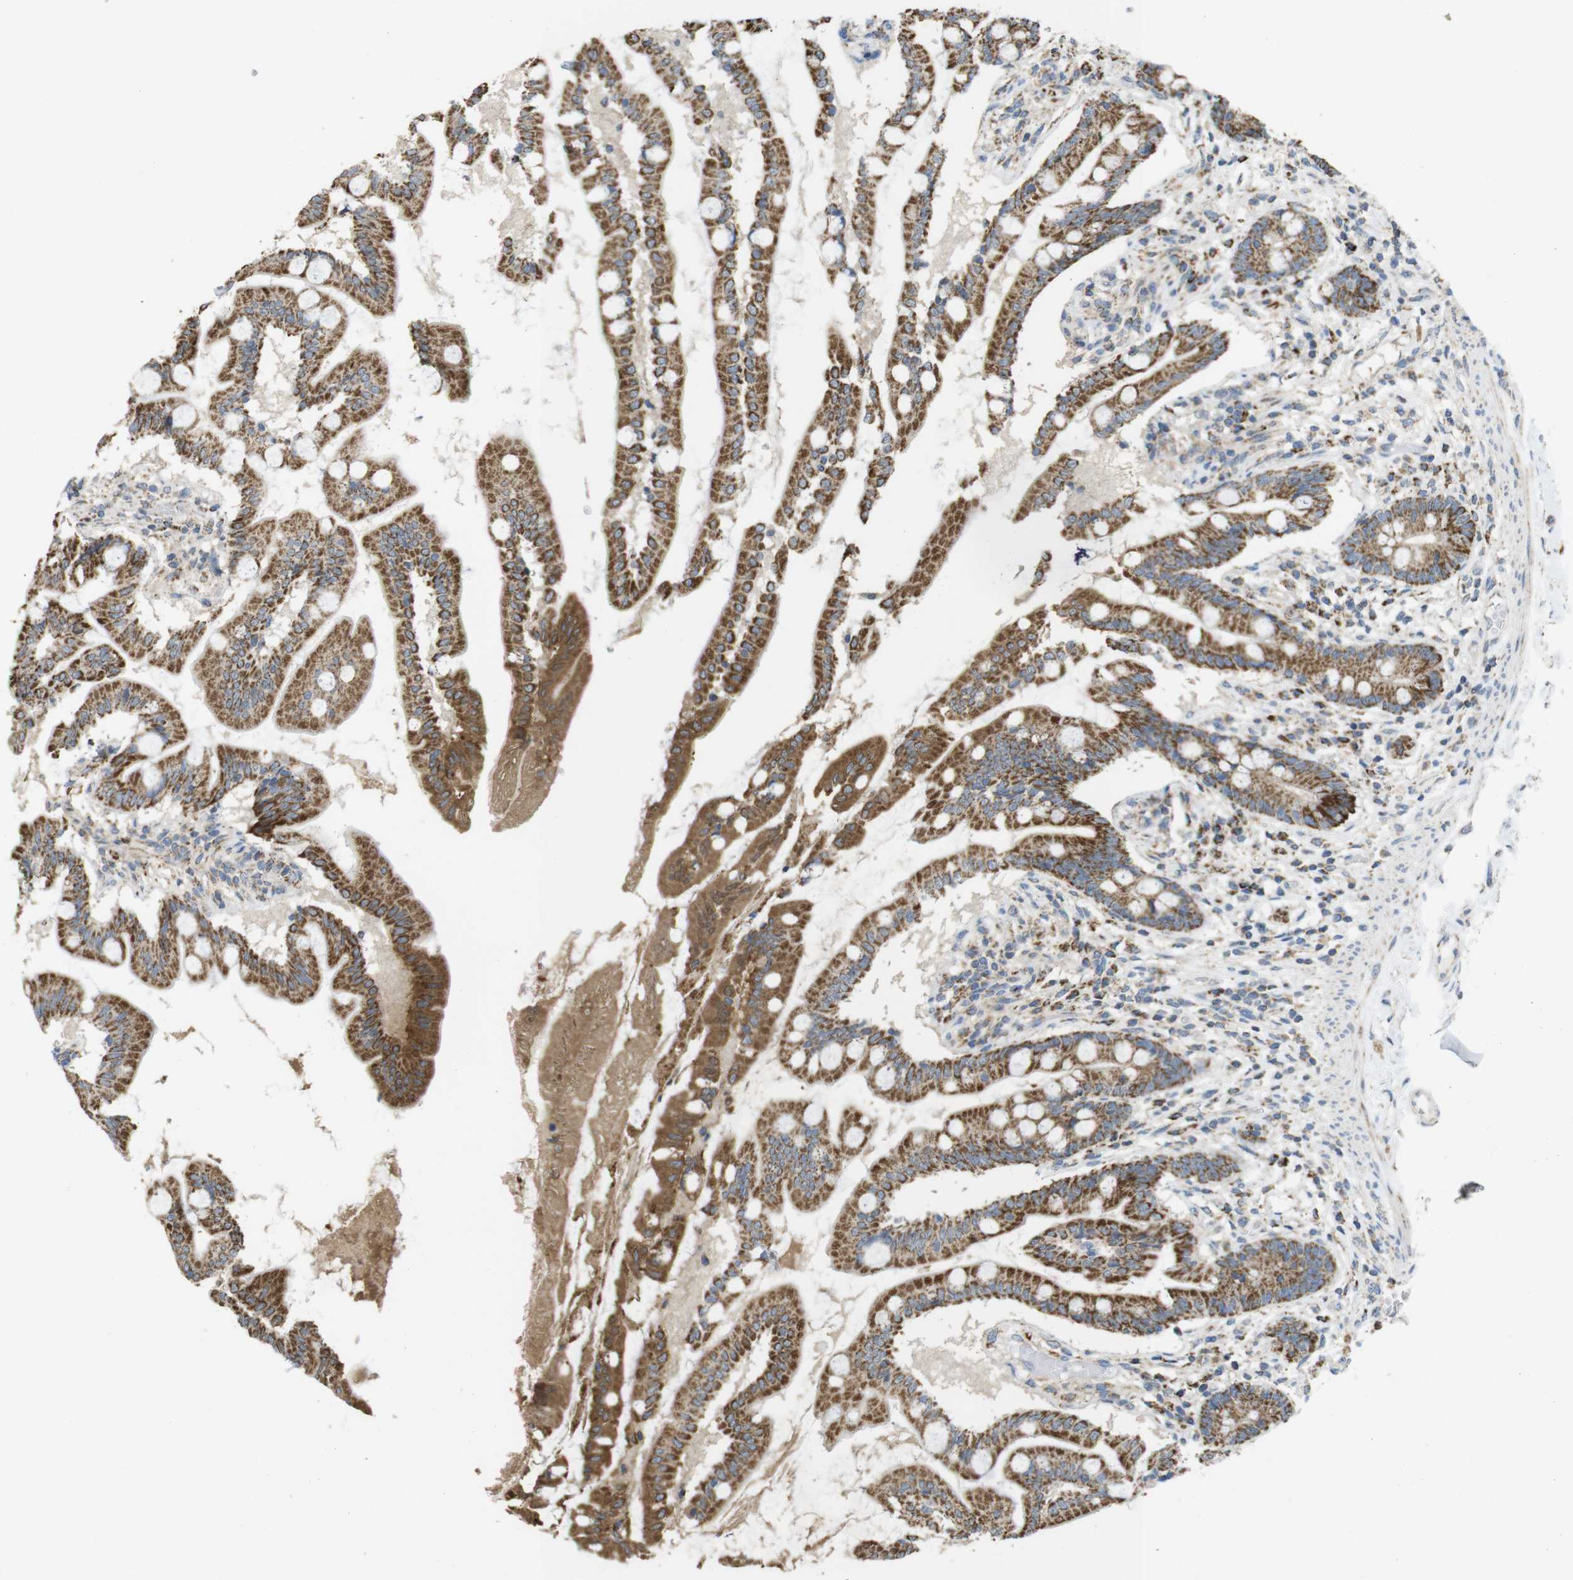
{"staining": {"intensity": "strong", "quantity": ">75%", "location": "cytoplasmic/membranous"}, "tissue": "small intestine", "cell_type": "Glandular cells", "image_type": "normal", "snomed": [{"axis": "morphology", "description": "Normal tissue, NOS"}, {"axis": "topography", "description": "Small intestine"}], "caption": "Protein staining shows strong cytoplasmic/membranous positivity in about >75% of glandular cells in unremarkable small intestine. The protein of interest is shown in brown color, while the nuclei are stained blue.", "gene": "CALHM2", "patient": {"sex": "female", "age": 56}}